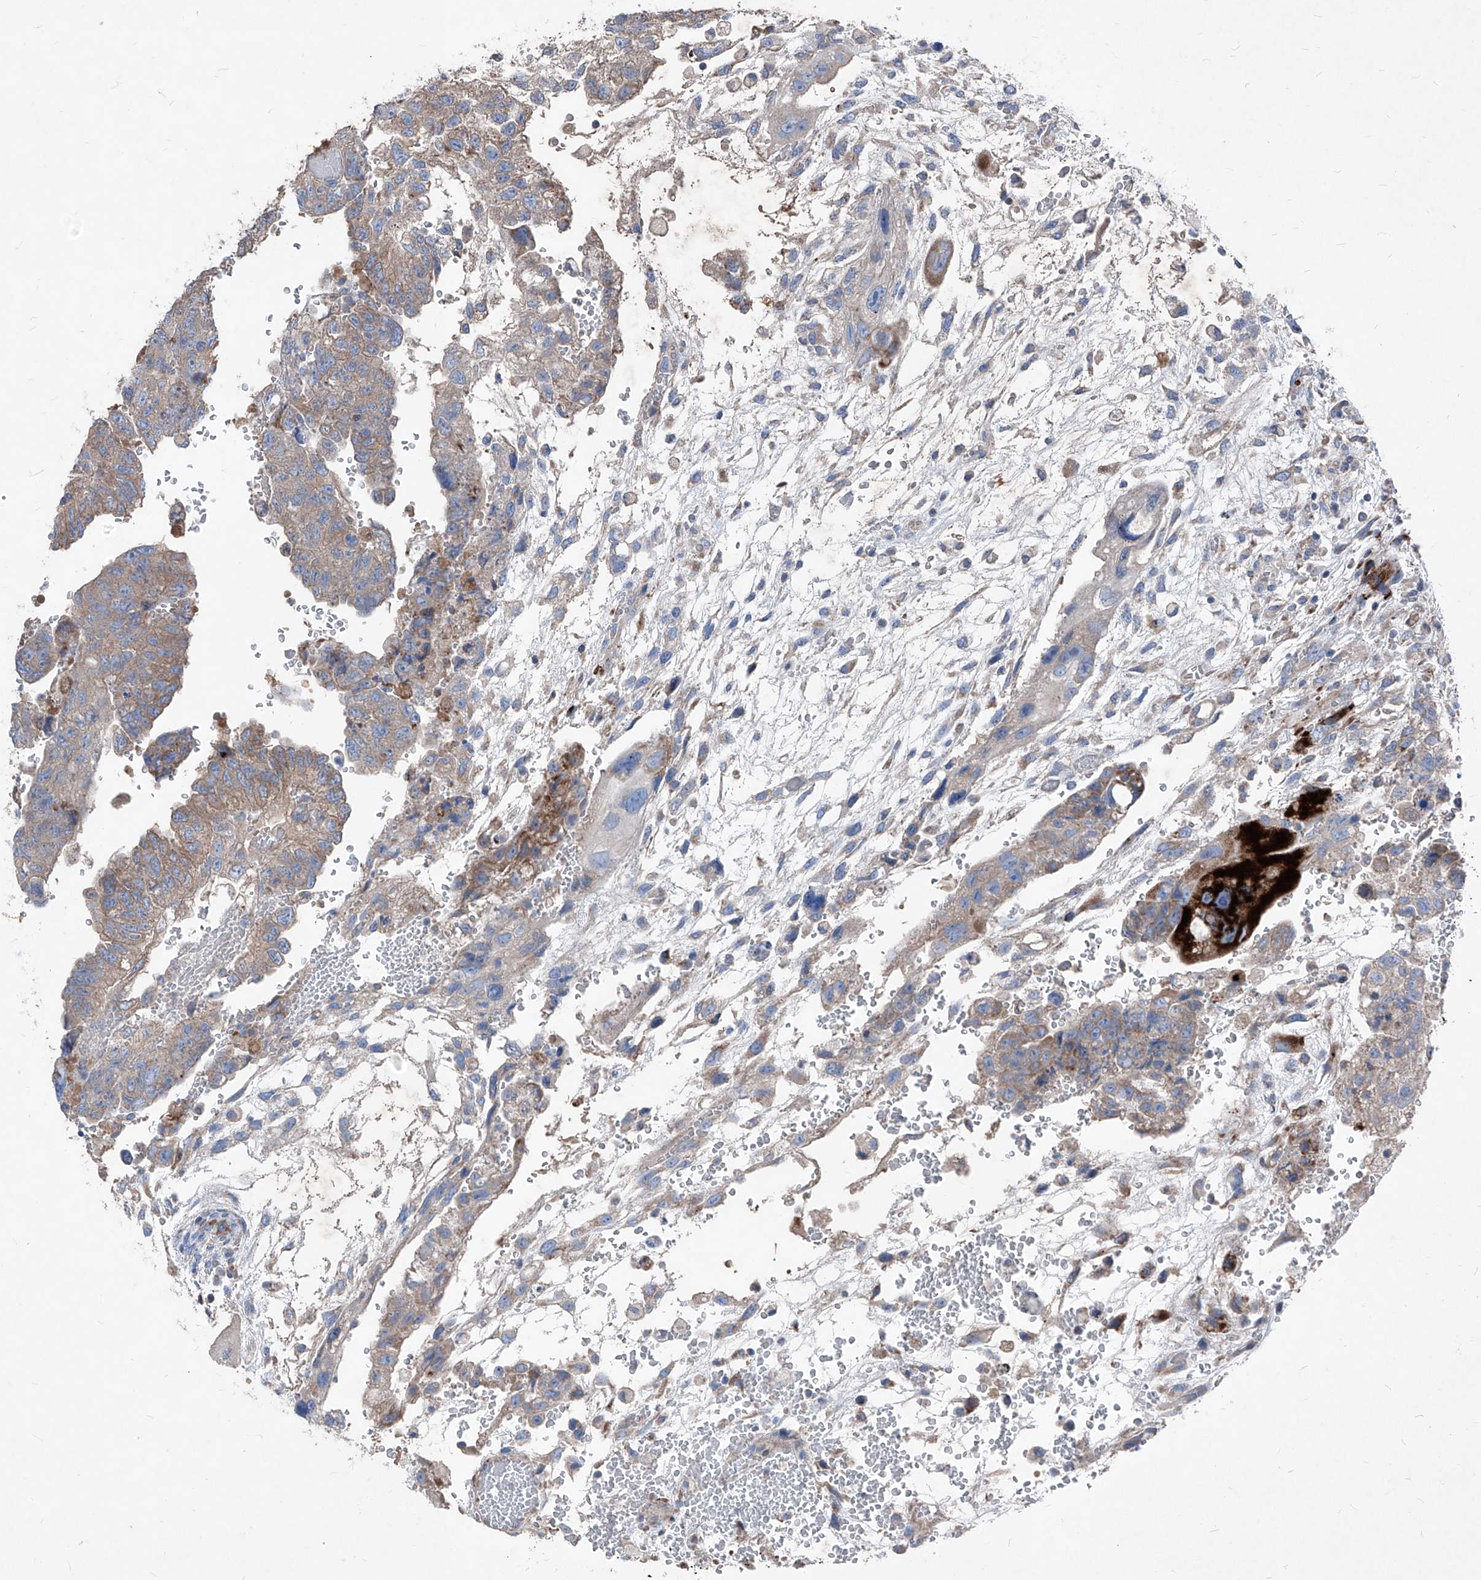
{"staining": {"intensity": "strong", "quantity": "<25%", "location": "cytoplasmic/membranous"}, "tissue": "testis cancer", "cell_type": "Tumor cells", "image_type": "cancer", "snomed": [{"axis": "morphology", "description": "Carcinoma, Embryonal, NOS"}, {"axis": "topography", "description": "Testis"}], "caption": "Human testis cancer stained with a brown dye displays strong cytoplasmic/membranous positive staining in about <25% of tumor cells.", "gene": "IFI27", "patient": {"sex": "male", "age": 36}}